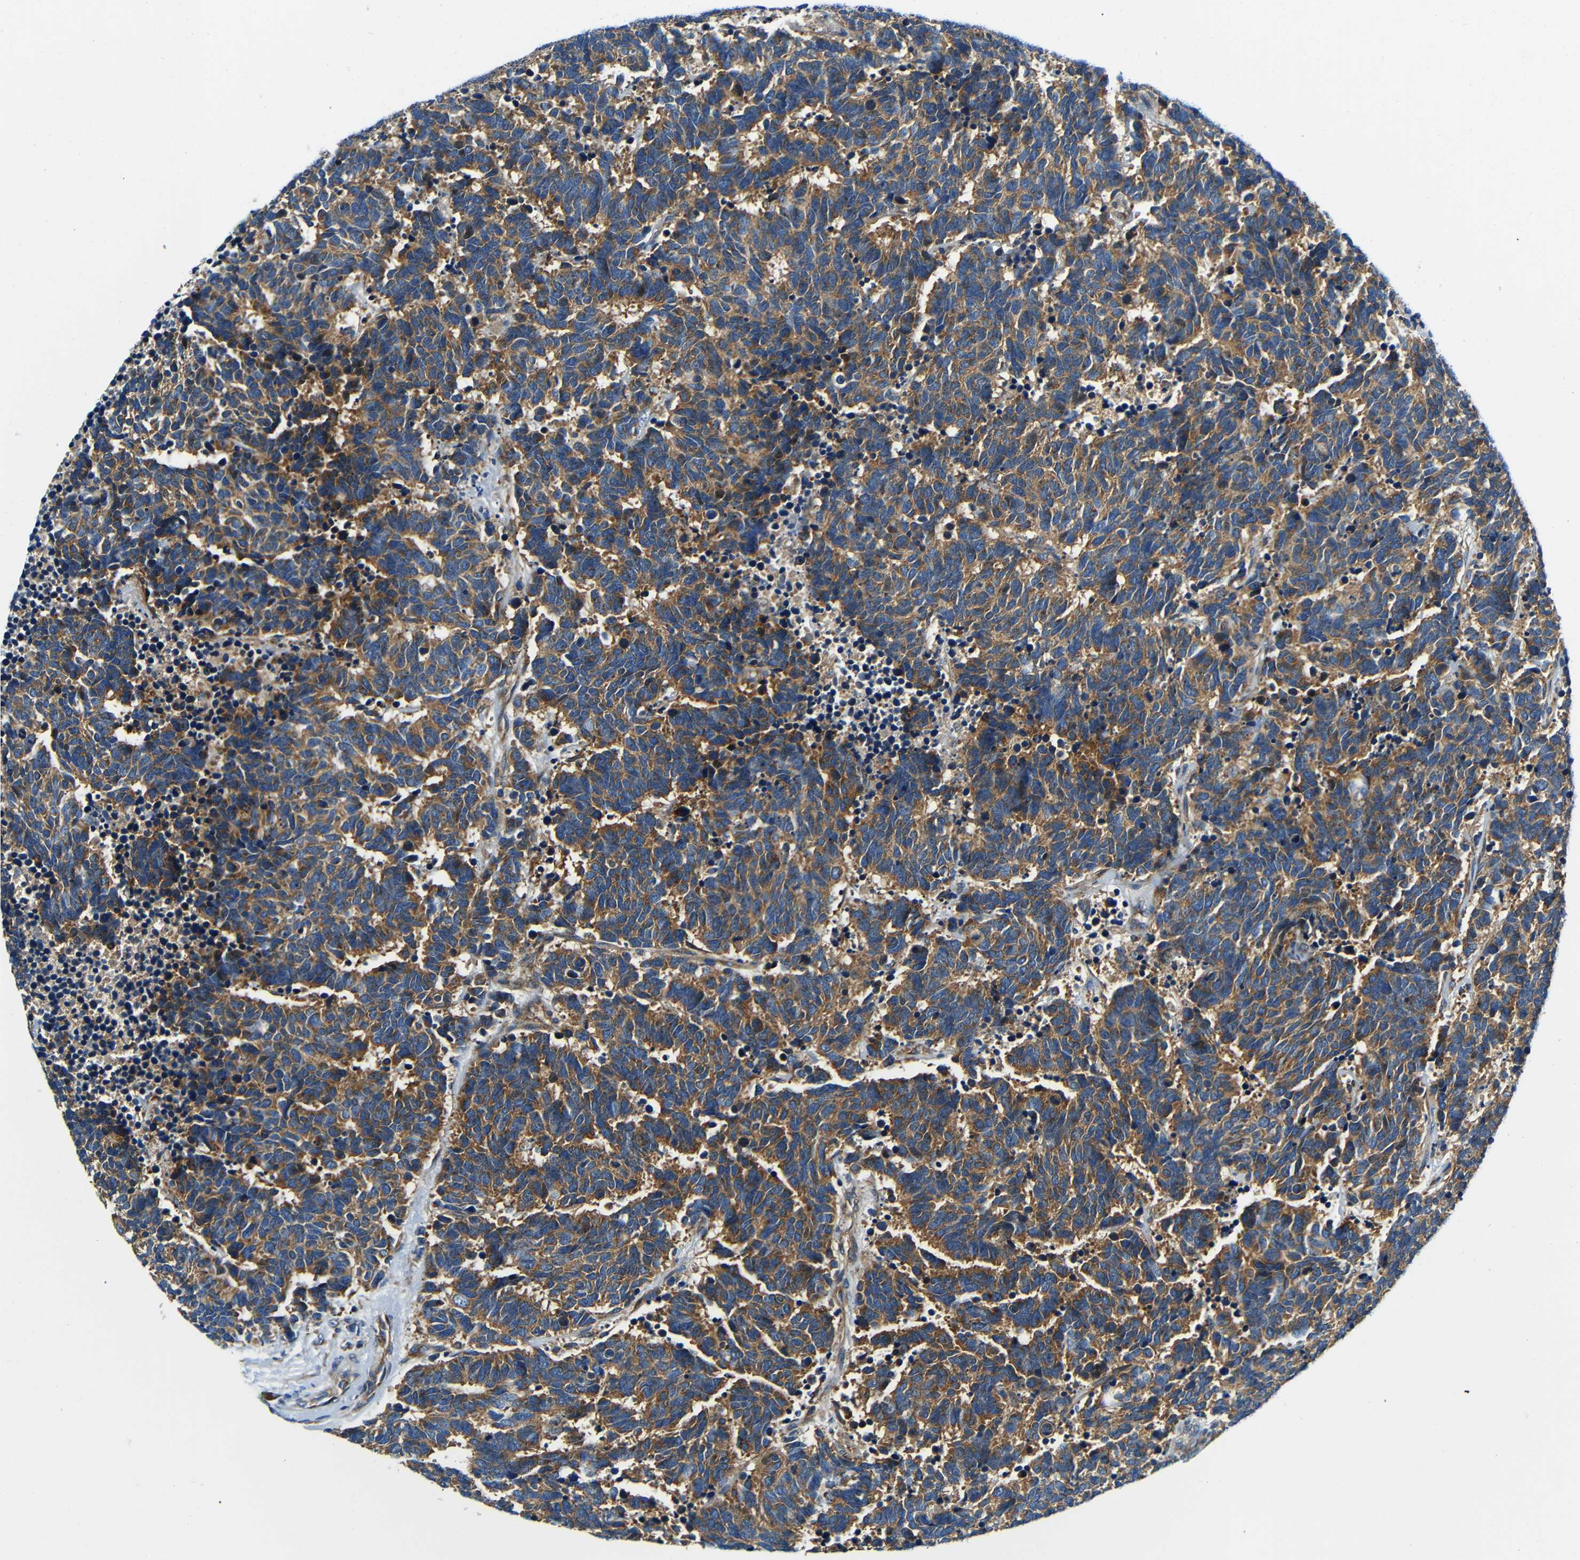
{"staining": {"intensity": "moderate", "quantity": ">75%", "location": "cytoplasmic/membranous"}, "tissue": "carcinoid", "cell_type": "Tumor cells", "image_type": "cancer", "snomed": [{"axis": "morphology", "description": "Carcinoma, NOS"}, {"axis": "morphology", "description": "Carcinoid, malignant, NOS"}, {"axis": "topography", "description": "Urinary bladder"}], "caption": "Carcinoid (malignant) tissue shows moderate cytoplasmic/membranous staining in about >75% of tumor cells", "gene": "USO1", "patient": {"sex": "male", "age": 57}}